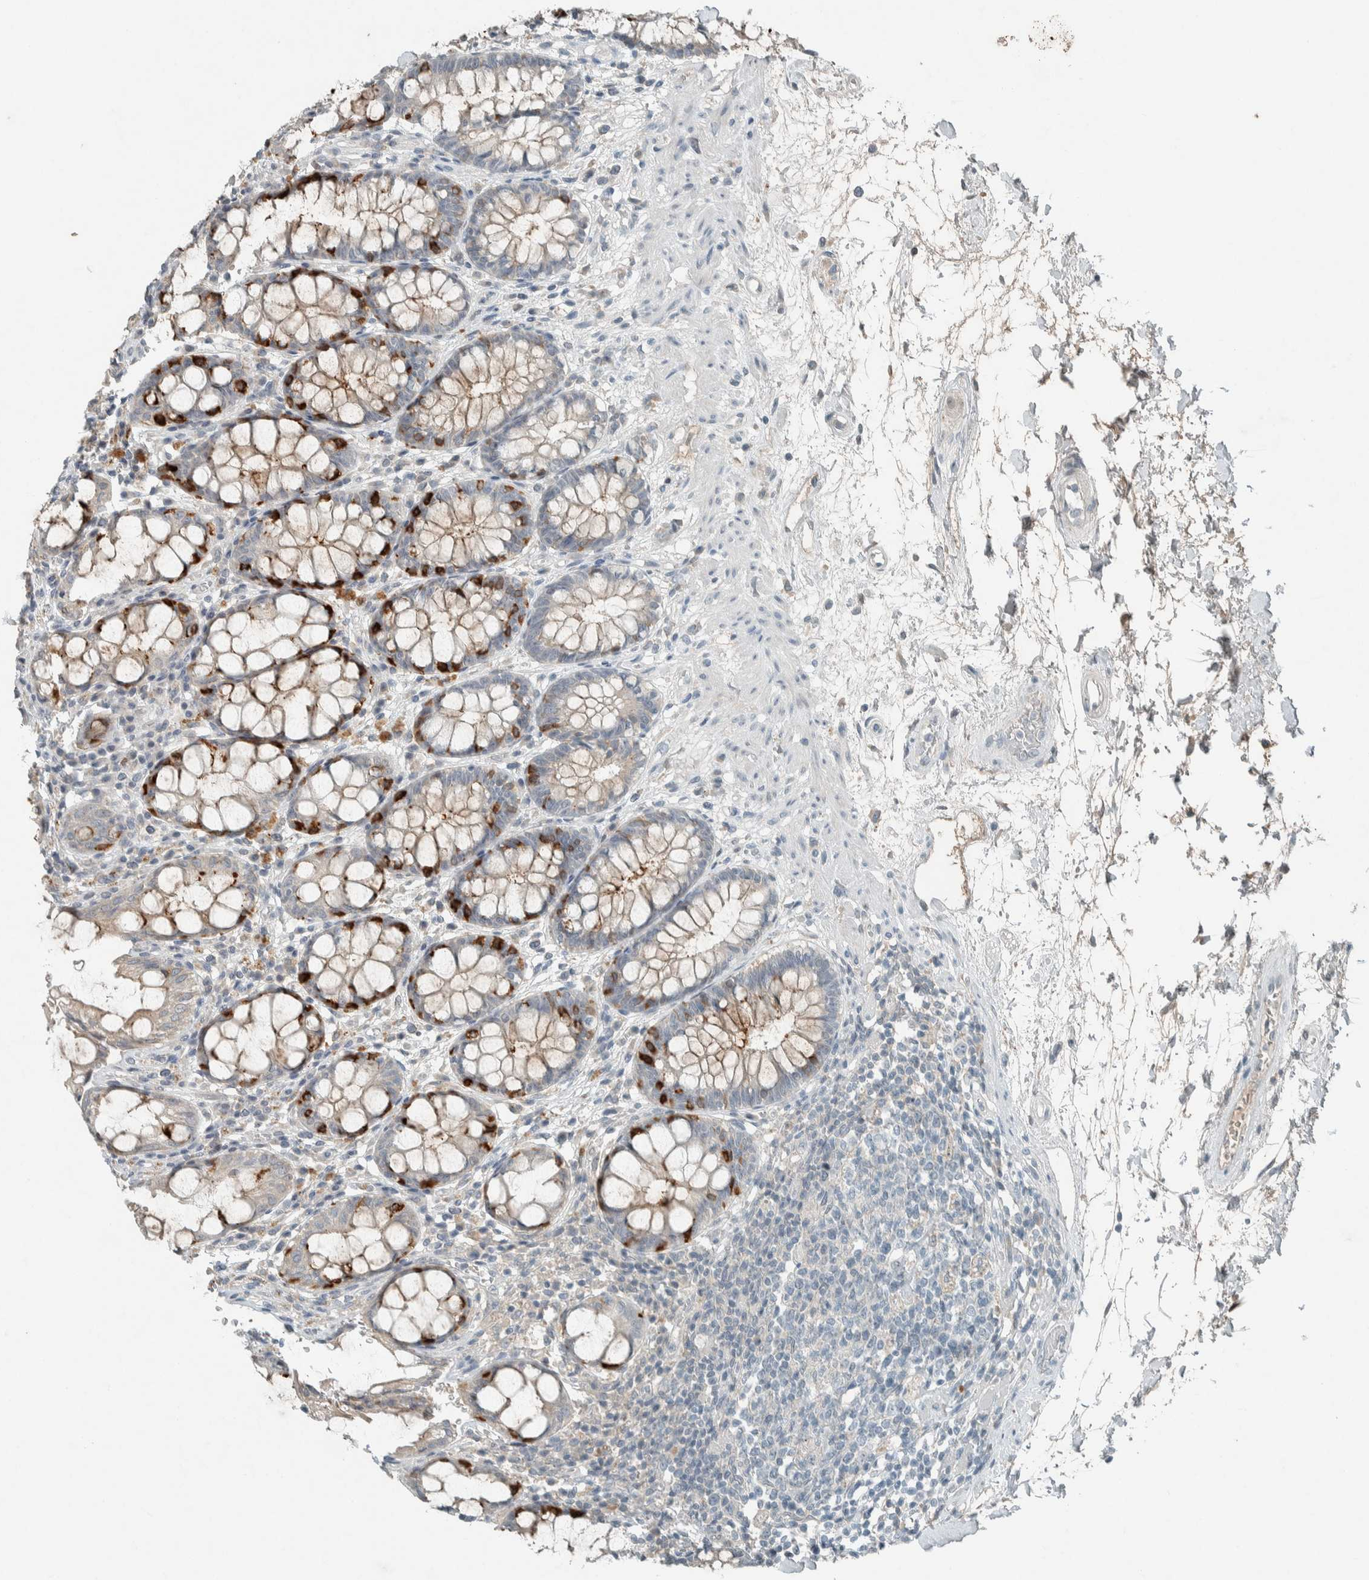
{"staining": {"intensity": "strong", "quantity": "<25%", "location": "cytoplasmic/membranous"}, "tissue": "rectum", "cell_type": "Glandular cells", "image_type": "normal", "snomed": [{"axis": "morphology", "description": "Normal tissue, NOS"}, {"axis": "topography", "description": "Rectum"}], "caption": "This is an image of IHC staining of normal rectum, which shows strong positivity in the cytoplasmic/membranous of glandular cells.", "gene": "CERCAM", "patient": {"sex": "male", "age": 64}}